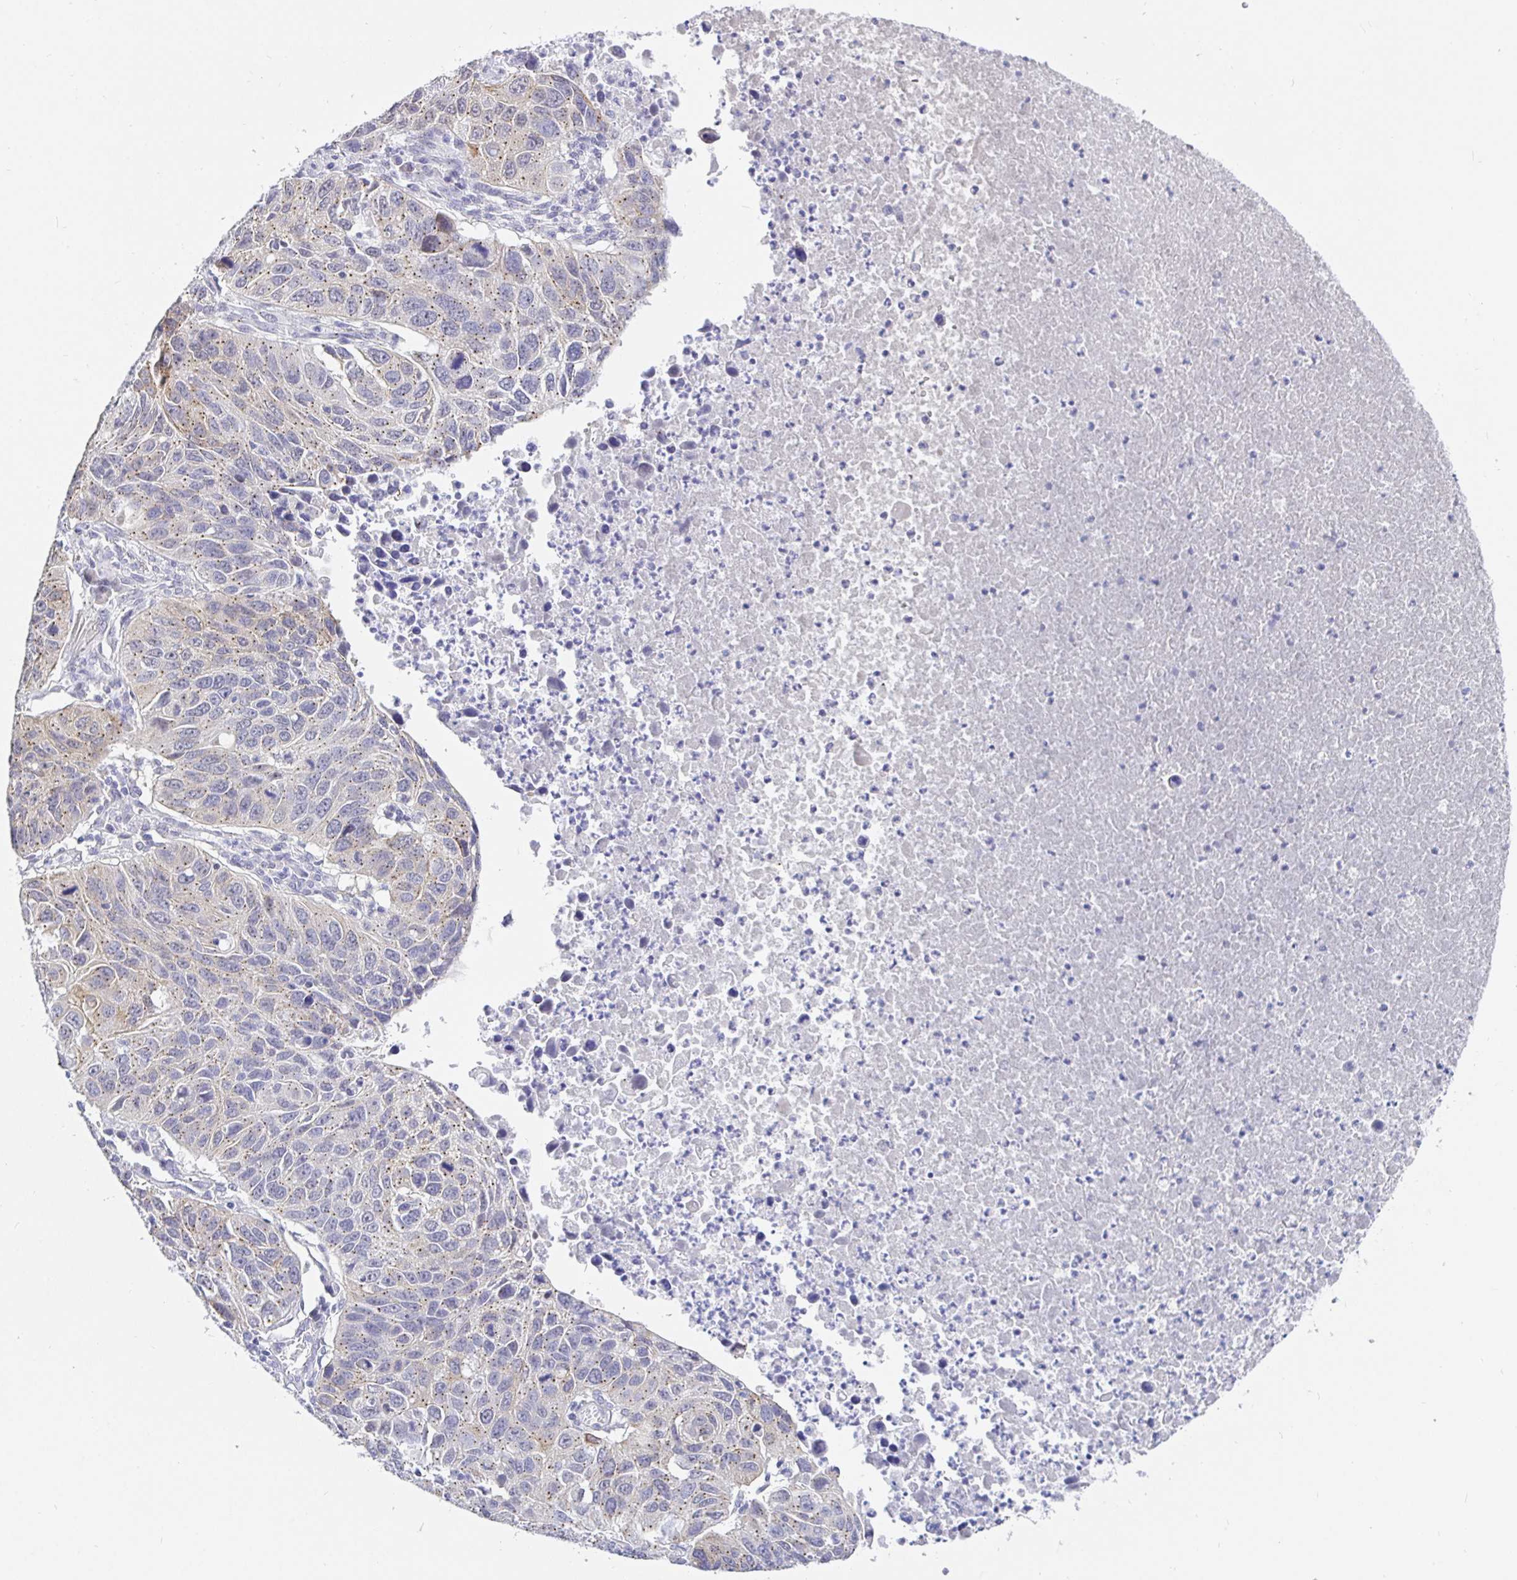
{"staining": {"intensity": "moderate", "quantity": "25%-75%", "location": "cytoplasmic/membranous"}, "tissue": "lung cancer", "cell_type": "Tumor cells", "image_type": "cancer", "snomed": [{"axis": "morphology", "description": "Squamous cell carcinoma, NOS"}, {"axis": "topography", "description": "Lung"}], "caption": "Protein staining displays moderate cytoplasmic/membranous positivity in about 25%-75% of tumor cells in lung cancer.", "gene": "EZHIP", "patient": {"sex": "female", "age": 61}}